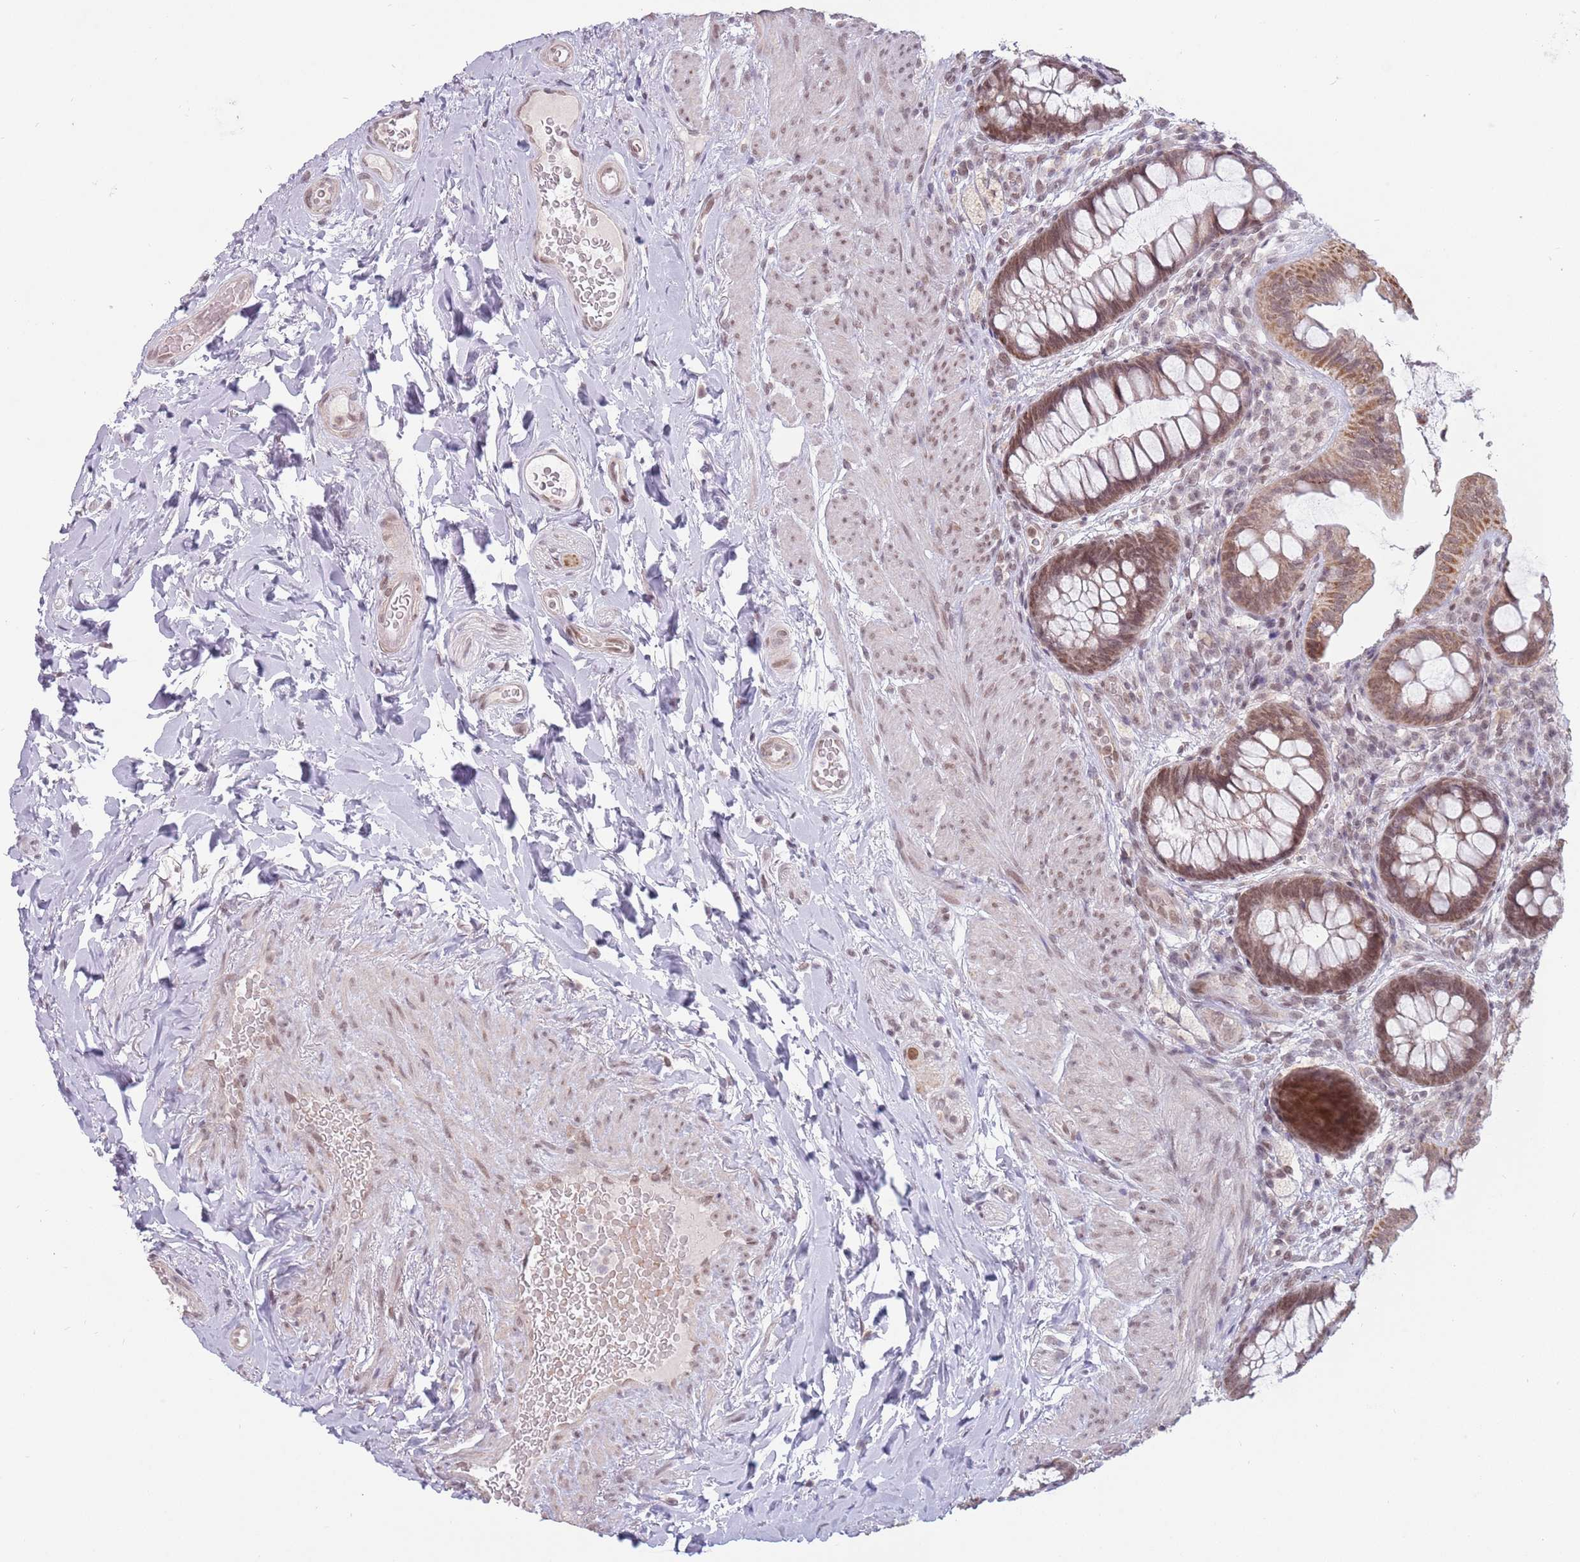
{"staining": {"intensity": "moderate", "quantity": "25%-75%", "location": "cytoplasmic/membranous,nuclear"}, "tissue": "rectum", "cell_type": "Glandular cells", "image_type": "normal", "snomed": [{"axis": "morphology", "description": "Normal tissue, NOS"}, {"axis": "topography", "description": "Rectum"}, {"axis": "topography", "description": "Peripheral nerve tissue"}], "caption": "Immunohistochemical staining of normal rectum demonstrates moderate cytoplasmic/membranous,nuclear protein positivity in about 25%-75% of glandular cells.", "gene": "ZNF574", "patient": {"sex": "female", "age": 69}}